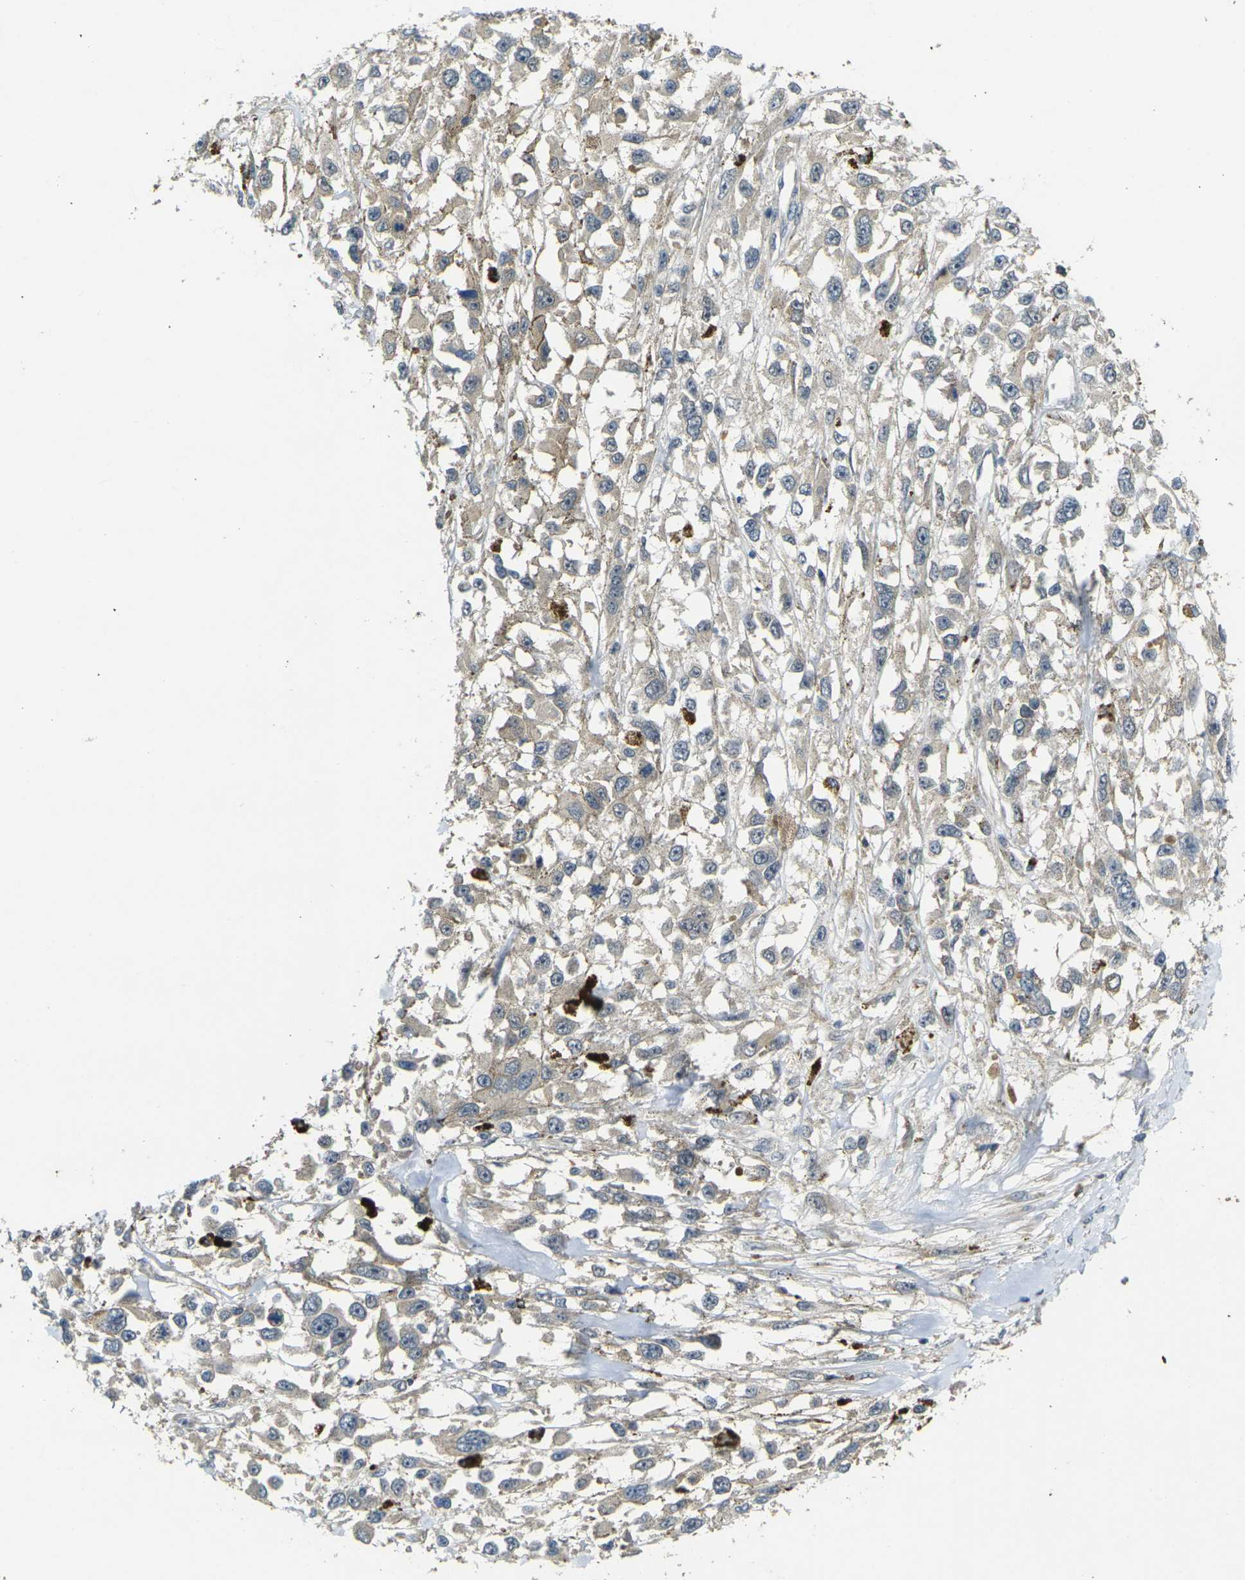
{"staining": {"intensity": "negative", "quantity": "none", "location": "none"}, "tissue": "melanoma", "cell_type": "Tumor cells", "image_type": "cancer", "snomed": [{"axis": "morphology", "description": "Malignant melanoma, Metastatic site"}, {"axis": "topography", "description": "Lymph node"}], "caption": "IHC micrograph of human malignant melanoma (metastatic site) stained for a protein (brown), which displays no expression in tumor cells.", "gene": "PIGL", "patient": {"sex": "male", "age": 59}}